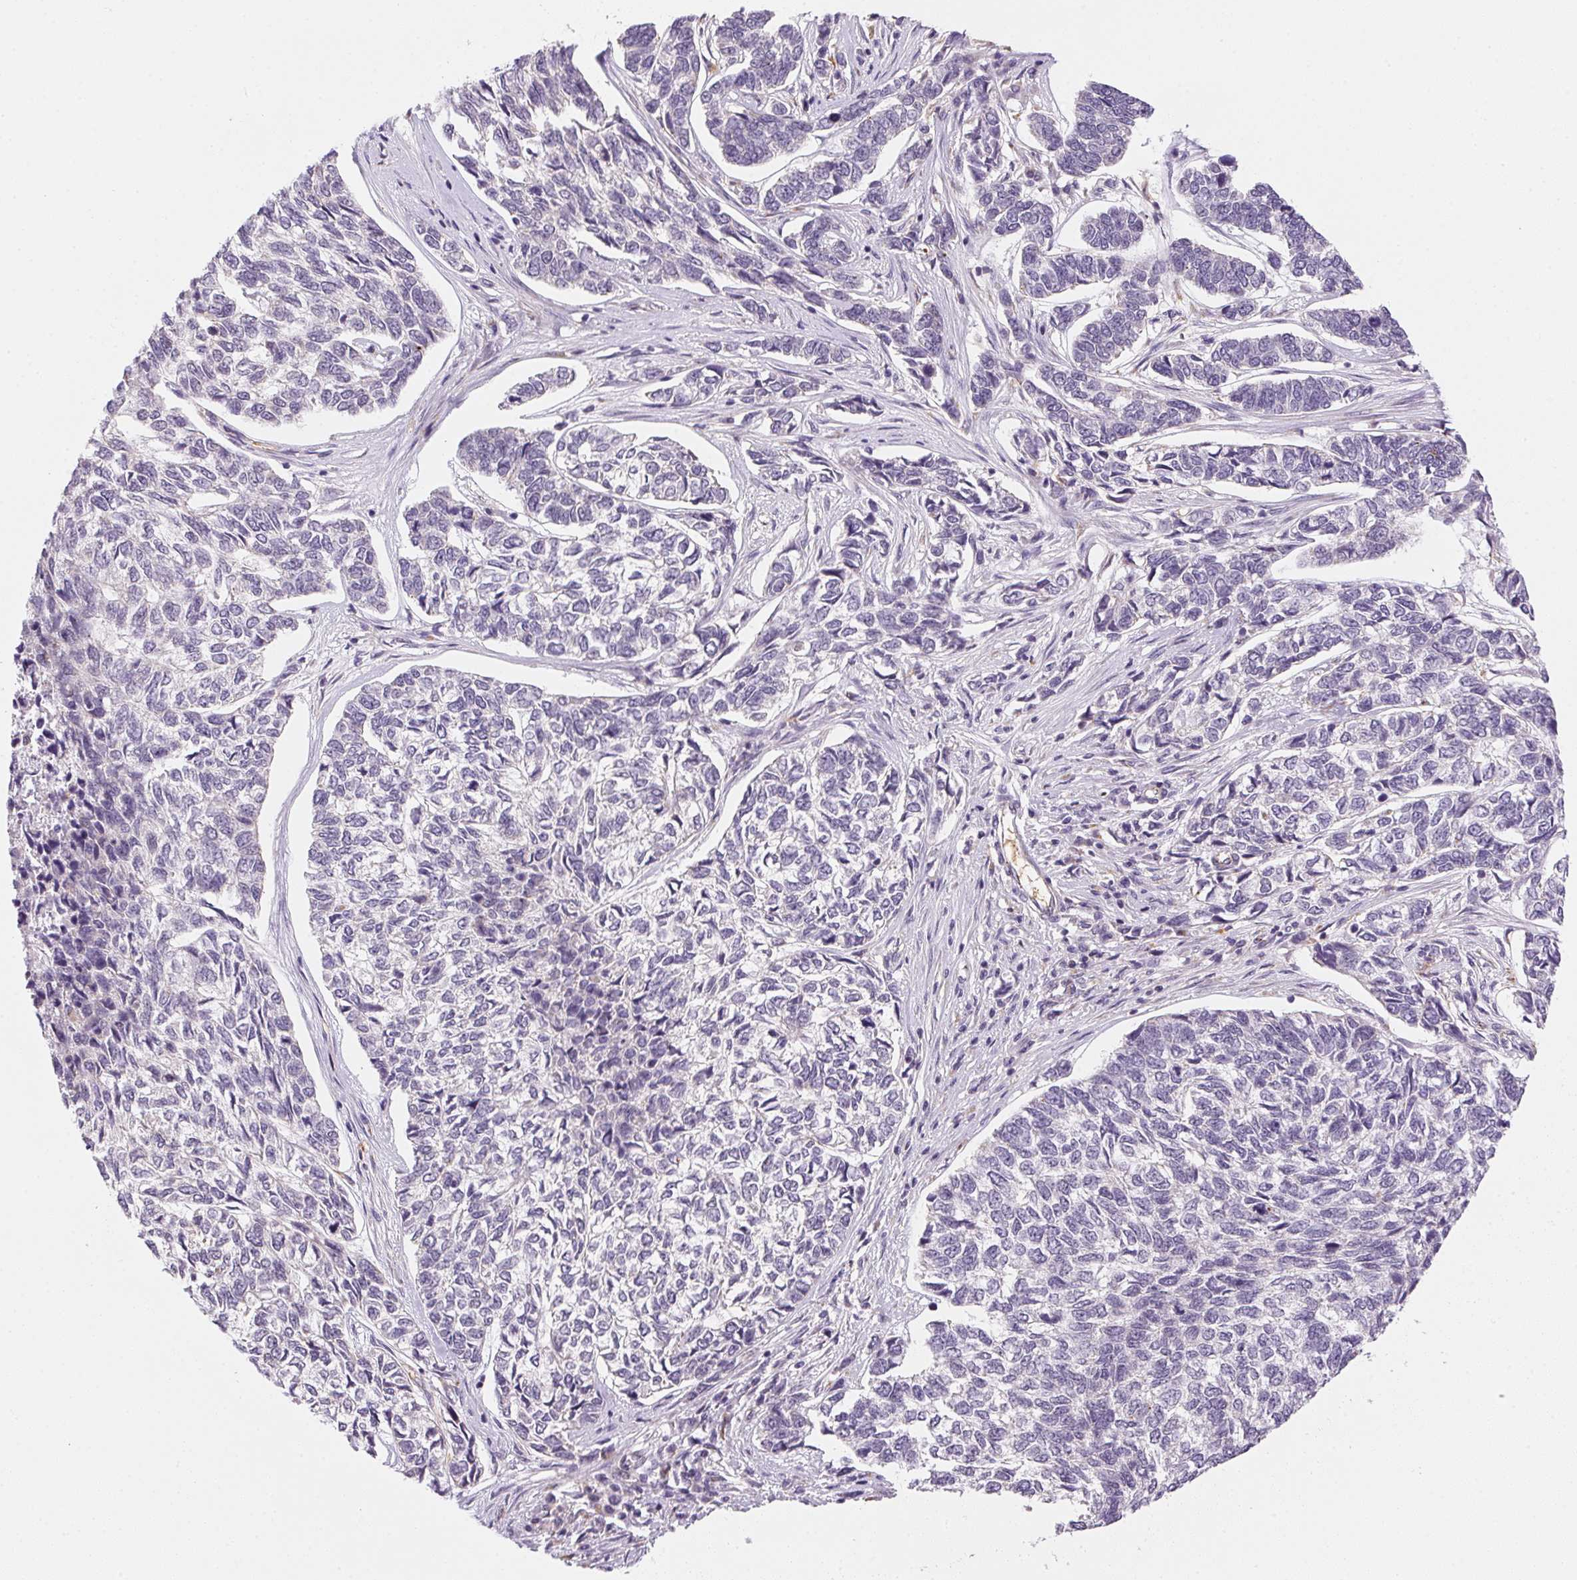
{"staining": {"intensity": "negative", "quantity": "none", "location": "none"}, "tissue": "skin cancer", "cell_type": "Tumor cells", "image_type": "cancer", "snomed": [{"axis": "morphology", "description": "Basal cell carcinoma"}, {"axis": "topography", "description": "Skin"}], "caption": "Photomicrograph shows no significant protein positivity in tumor cells of basal cell carcinoma (skin).", "gene": "METTL13", "patient": {"sex": "female", "age": 65}}